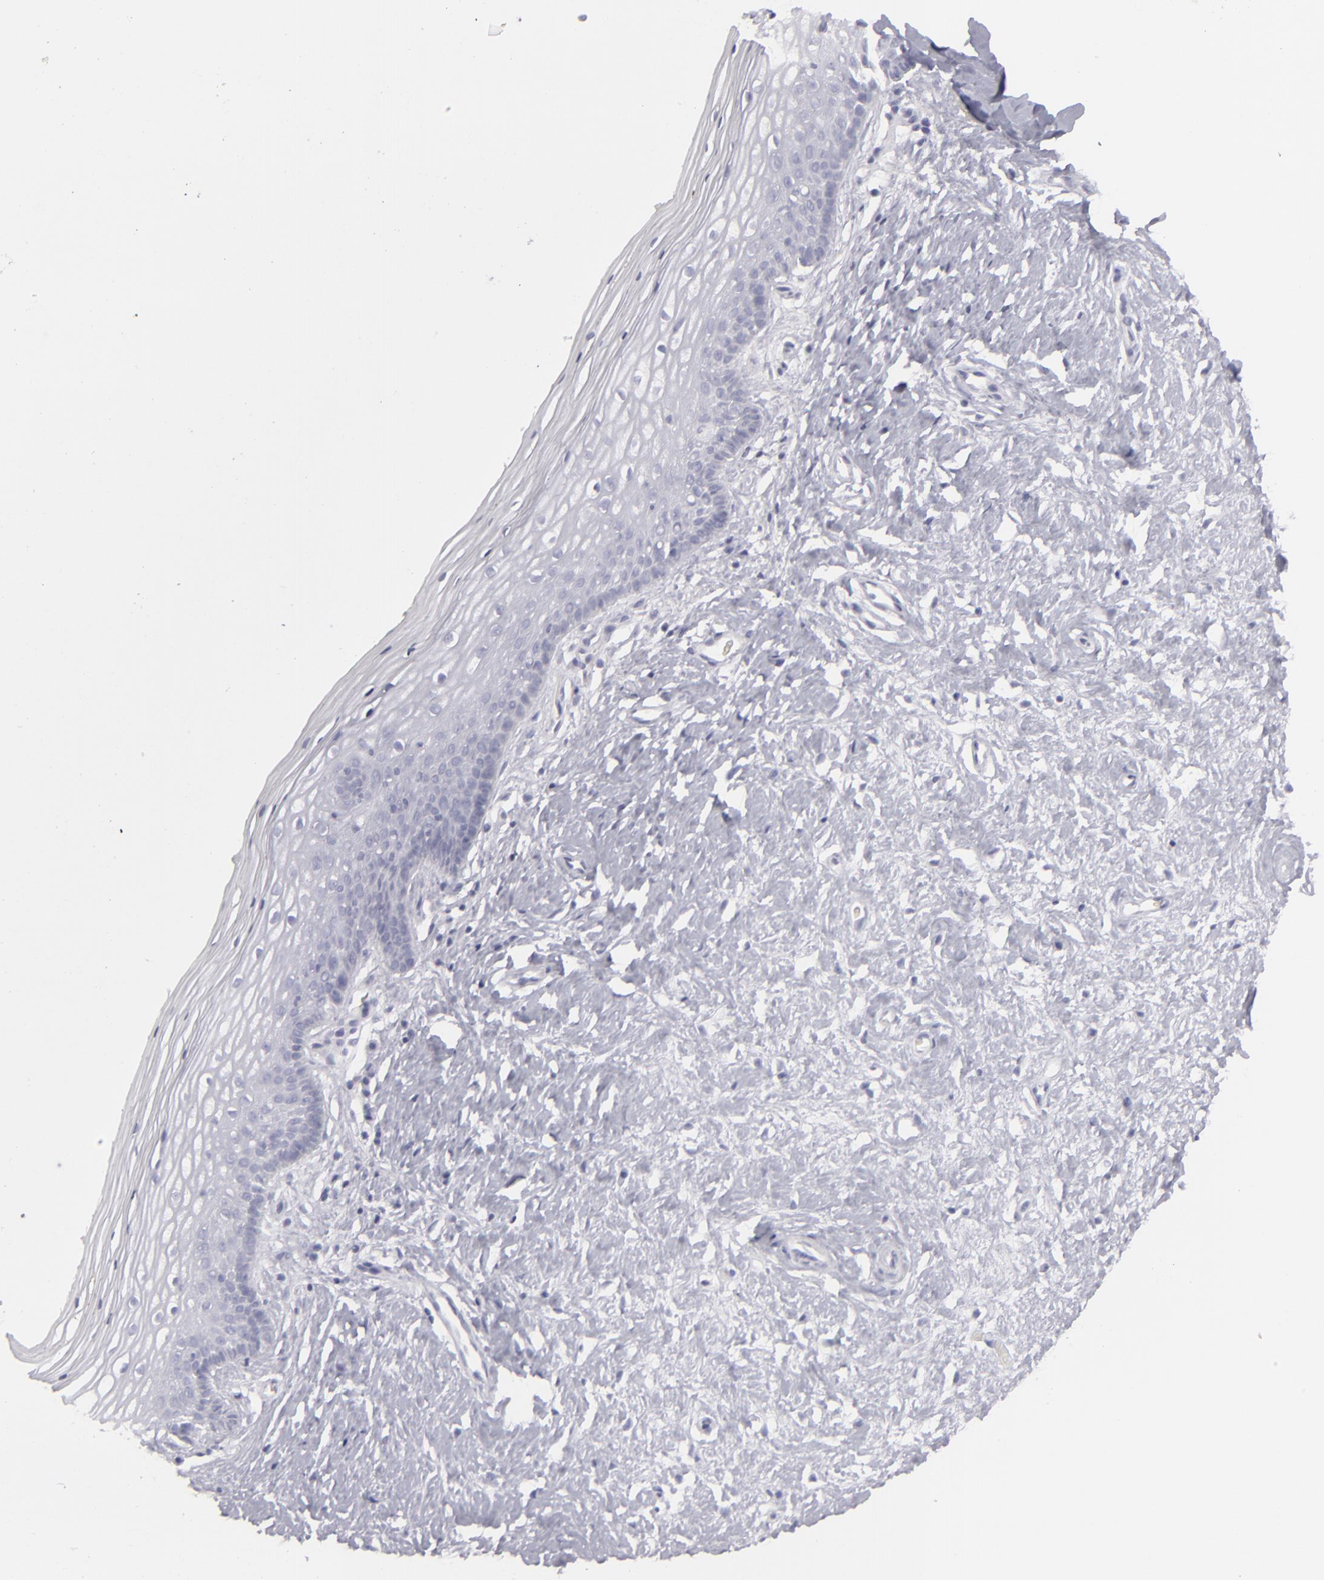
{"staining": {"intensity": "moderate", "quantity": "<25%", "location": "cytoplasmic/membranous,nuclear"}, "tissue": "vagina", "cell_type": "Squamous epithelial cells", "image_type": "normal", "snomed": [{"axis": "morphology", "description": "Normal tissue, NOS"}, {"axis": "topography", "description": "Vagina"}], "caption": "Protein expression analysis of benign human vagina reveals moderate cytoplasmic/membranous,nuclear positivity in approximately <25% of squamous epithelial cells. (DAB = brown stain, brightfield microscopy at high magnification).", "gene": "FLG", "patient": {"sex": "female", "age": 46}}